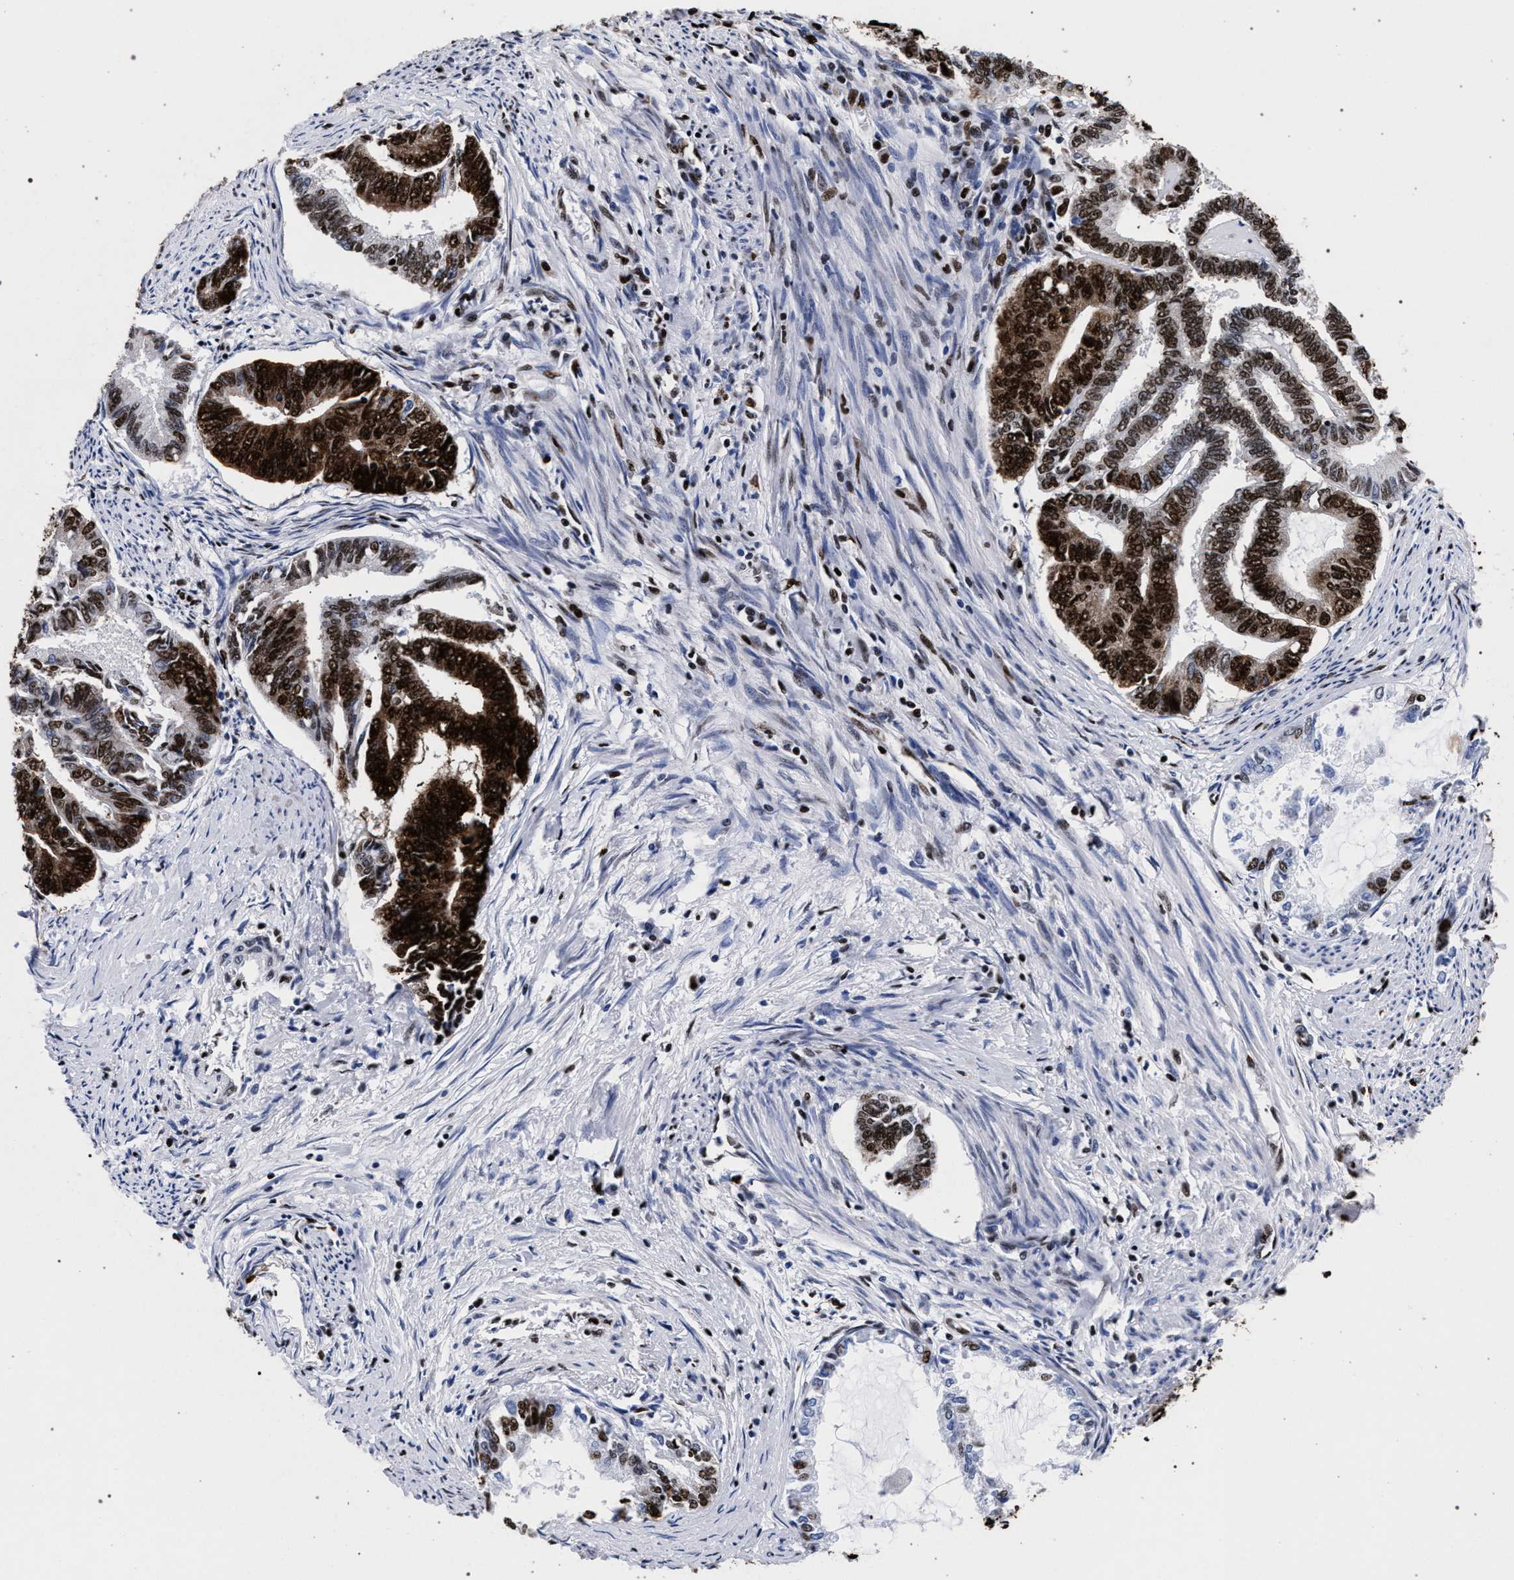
{"staining": {"intensity": "strong", "quantity": ">75%", "location": "cytoplasmic/membranous,nuclear"}, "tissue": "endometrial cancer", "cell_type": "Tumor cells", "image_type": "cancer", "snomed": [{"axis": "morphology", "description": "Adenocarcinoma, NOS"}, {"axis": "topography", "description": "Endometrium"}], "caption": "This is an image of immunohistochemistry (IHC) staining of endometrial cancer, which shows strong staining in the cytoplasmic/membranous and nuclear of tumor cells.", "gene": "HNRNPA1", "patient": {"sex": "female", "age": 86}}